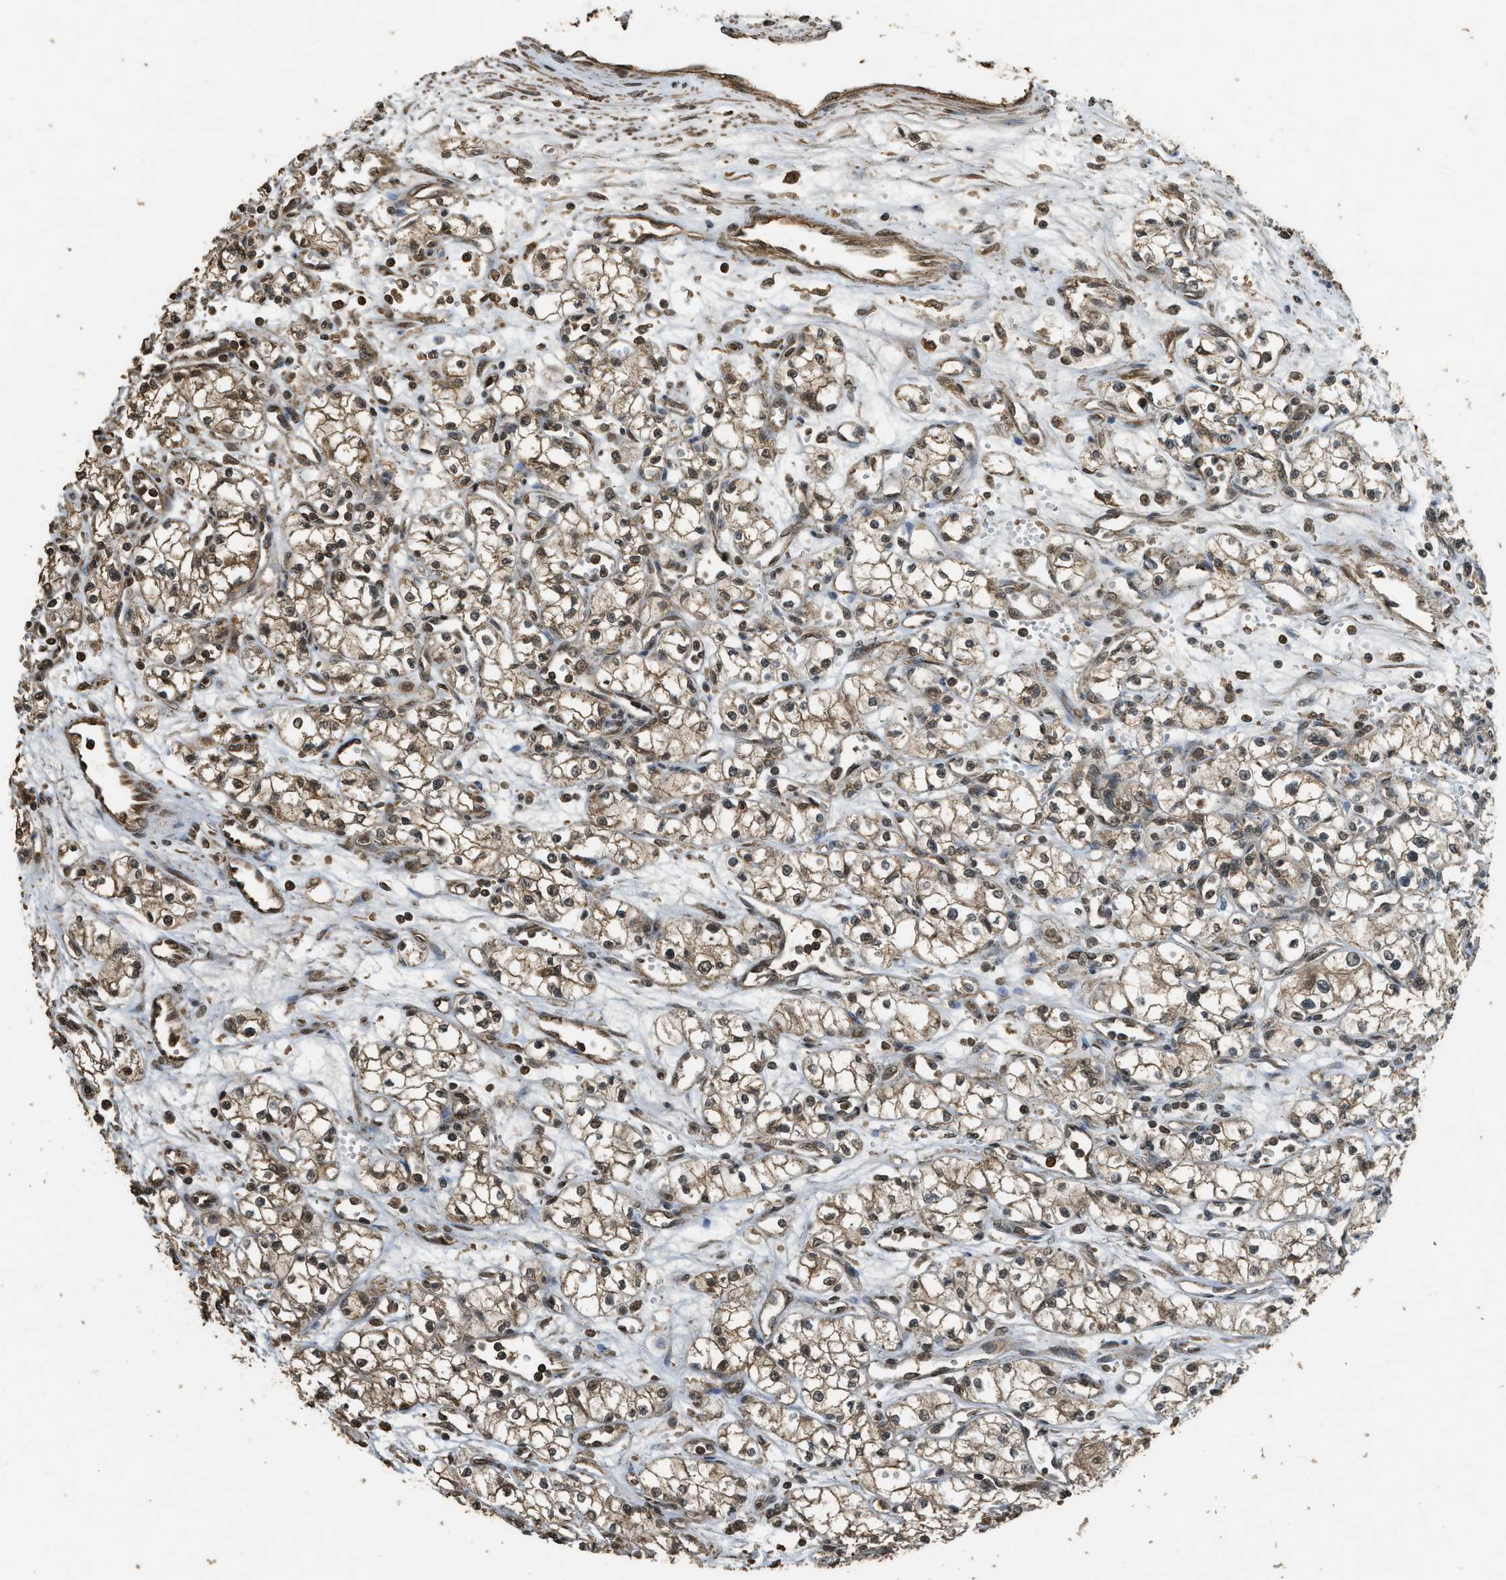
{"staining": {"intensity": "weak", "quantity": ">75%", "location": "cytoplasmic/membranous,nuclear"}, "tissue": "renal cancer", "cell_type": "Tumor cells", "image_type": "cancer", "snomed": [{"axis": "morphology", "description": "Normal tissue, NOS"}, {"axis": "morphology", "description": "Adenocarcinoma, NOS"}, {"axis": "topography", "description": "Kidney"}], "caption": "Immunohistochemical staining of renal cancer (adenocarcinoma) demonstrates weak cytoplasmic/membranous and nuclear protein expression in about >75% of tumor cells.", "gene": "CTPS1", "patient": {"sex": "male", "age": 59}}